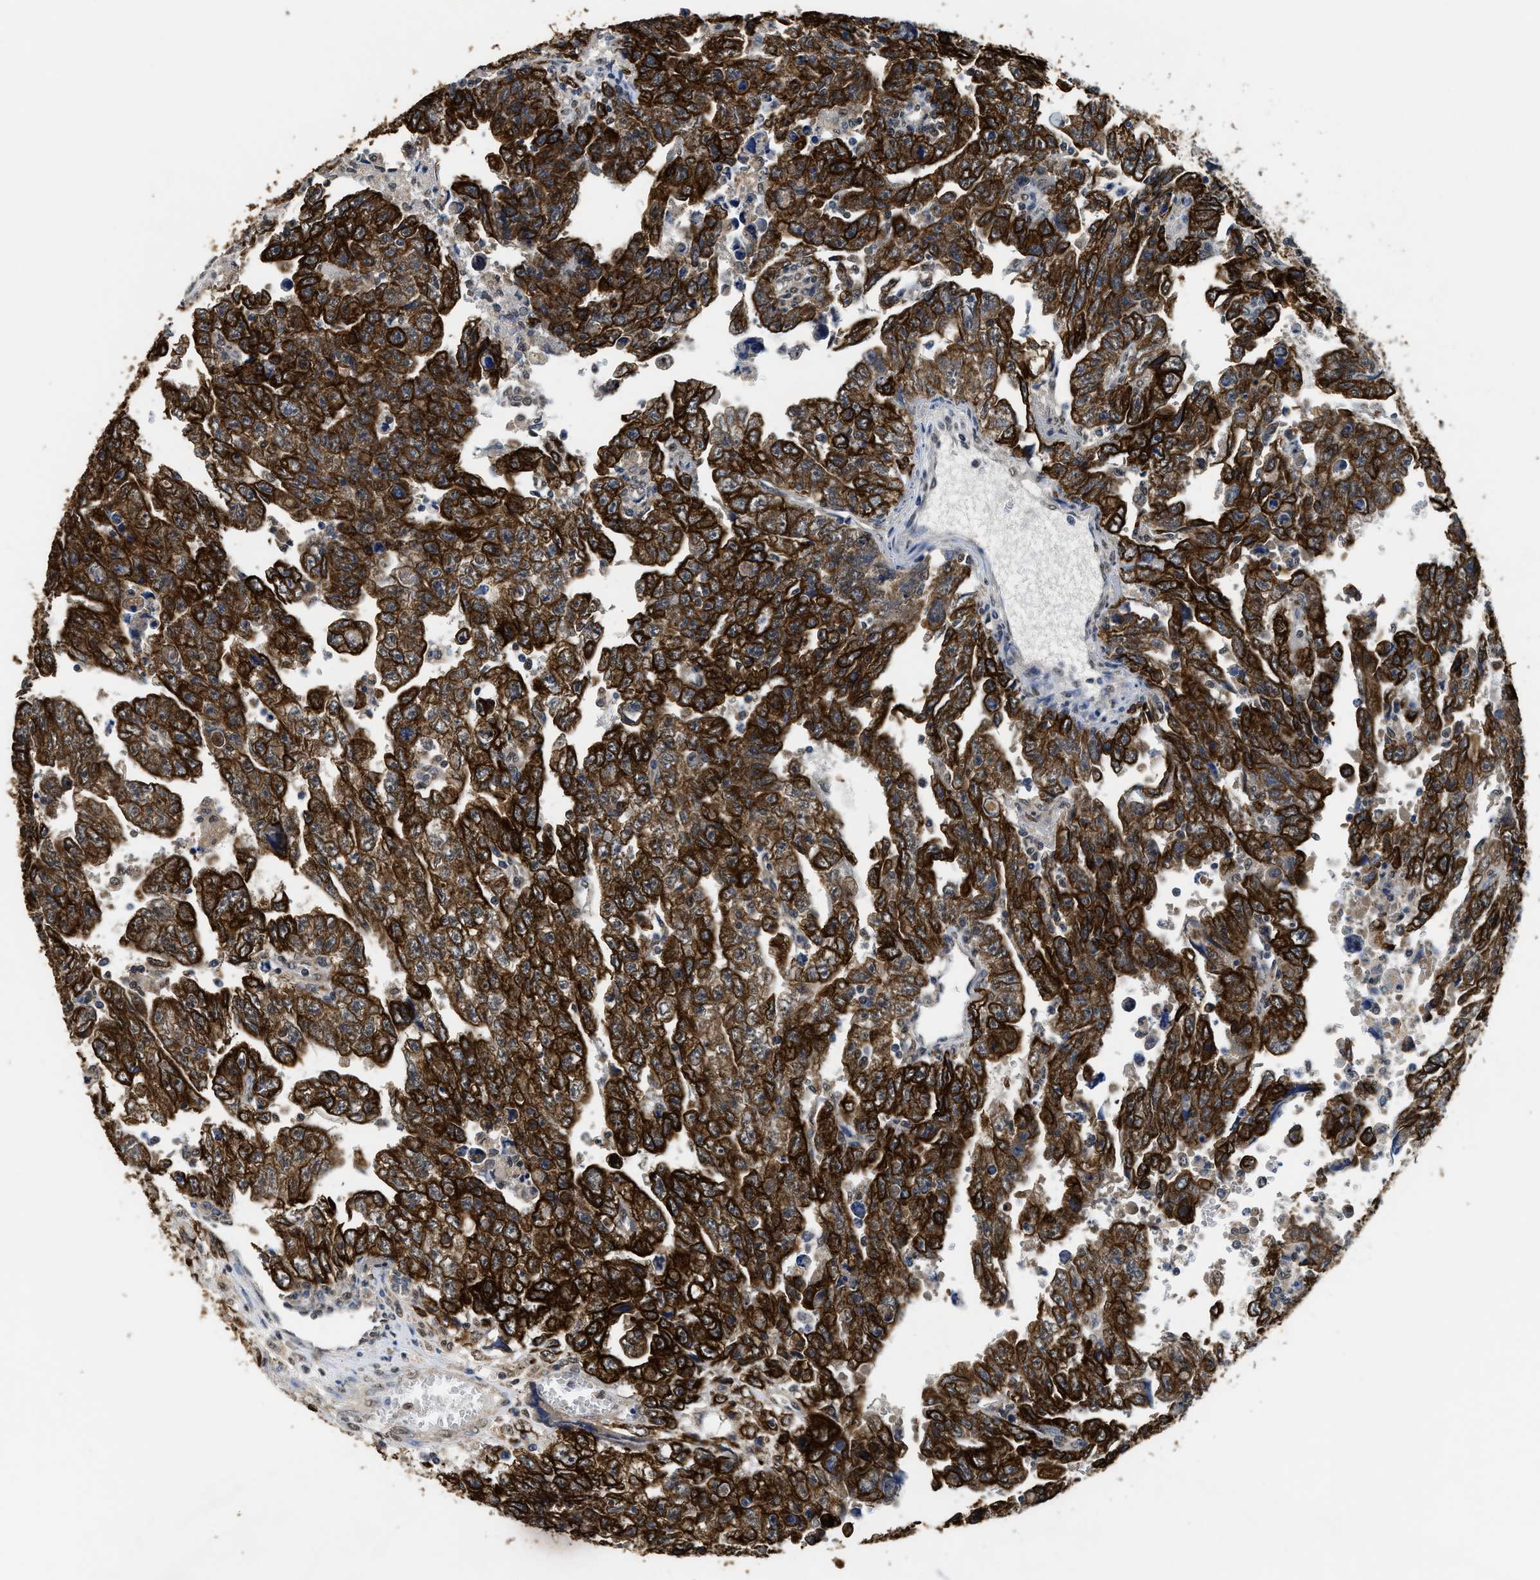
{"staining": {"intensity": "strong", "quantity": ">75%", "location": "cytoplasmic/membranous"}, "tissue": "testis cancer", "cell_type": "Tumor cells", "image_type": "cancer", "snomed": [{"axis": "morphology", "description": "Carcinoma, Embryonal, NOS"}, {"axis": "topography", "description": "Testis"}], "caption": "Protein expression by immunohistochemistry exhibits strong cytoplasmic/membranous expression in approximately >75% of tumor cells in embryonal carcinoma (testis). The protein is stained brown, and the nuclei are stained in blue (DAB (3,3'-diaminobenzidine) IHC with brightfield microscopy, high magnification).", "gene": "CTNNA1", "patient": {"sex": "male", "age": 28}}